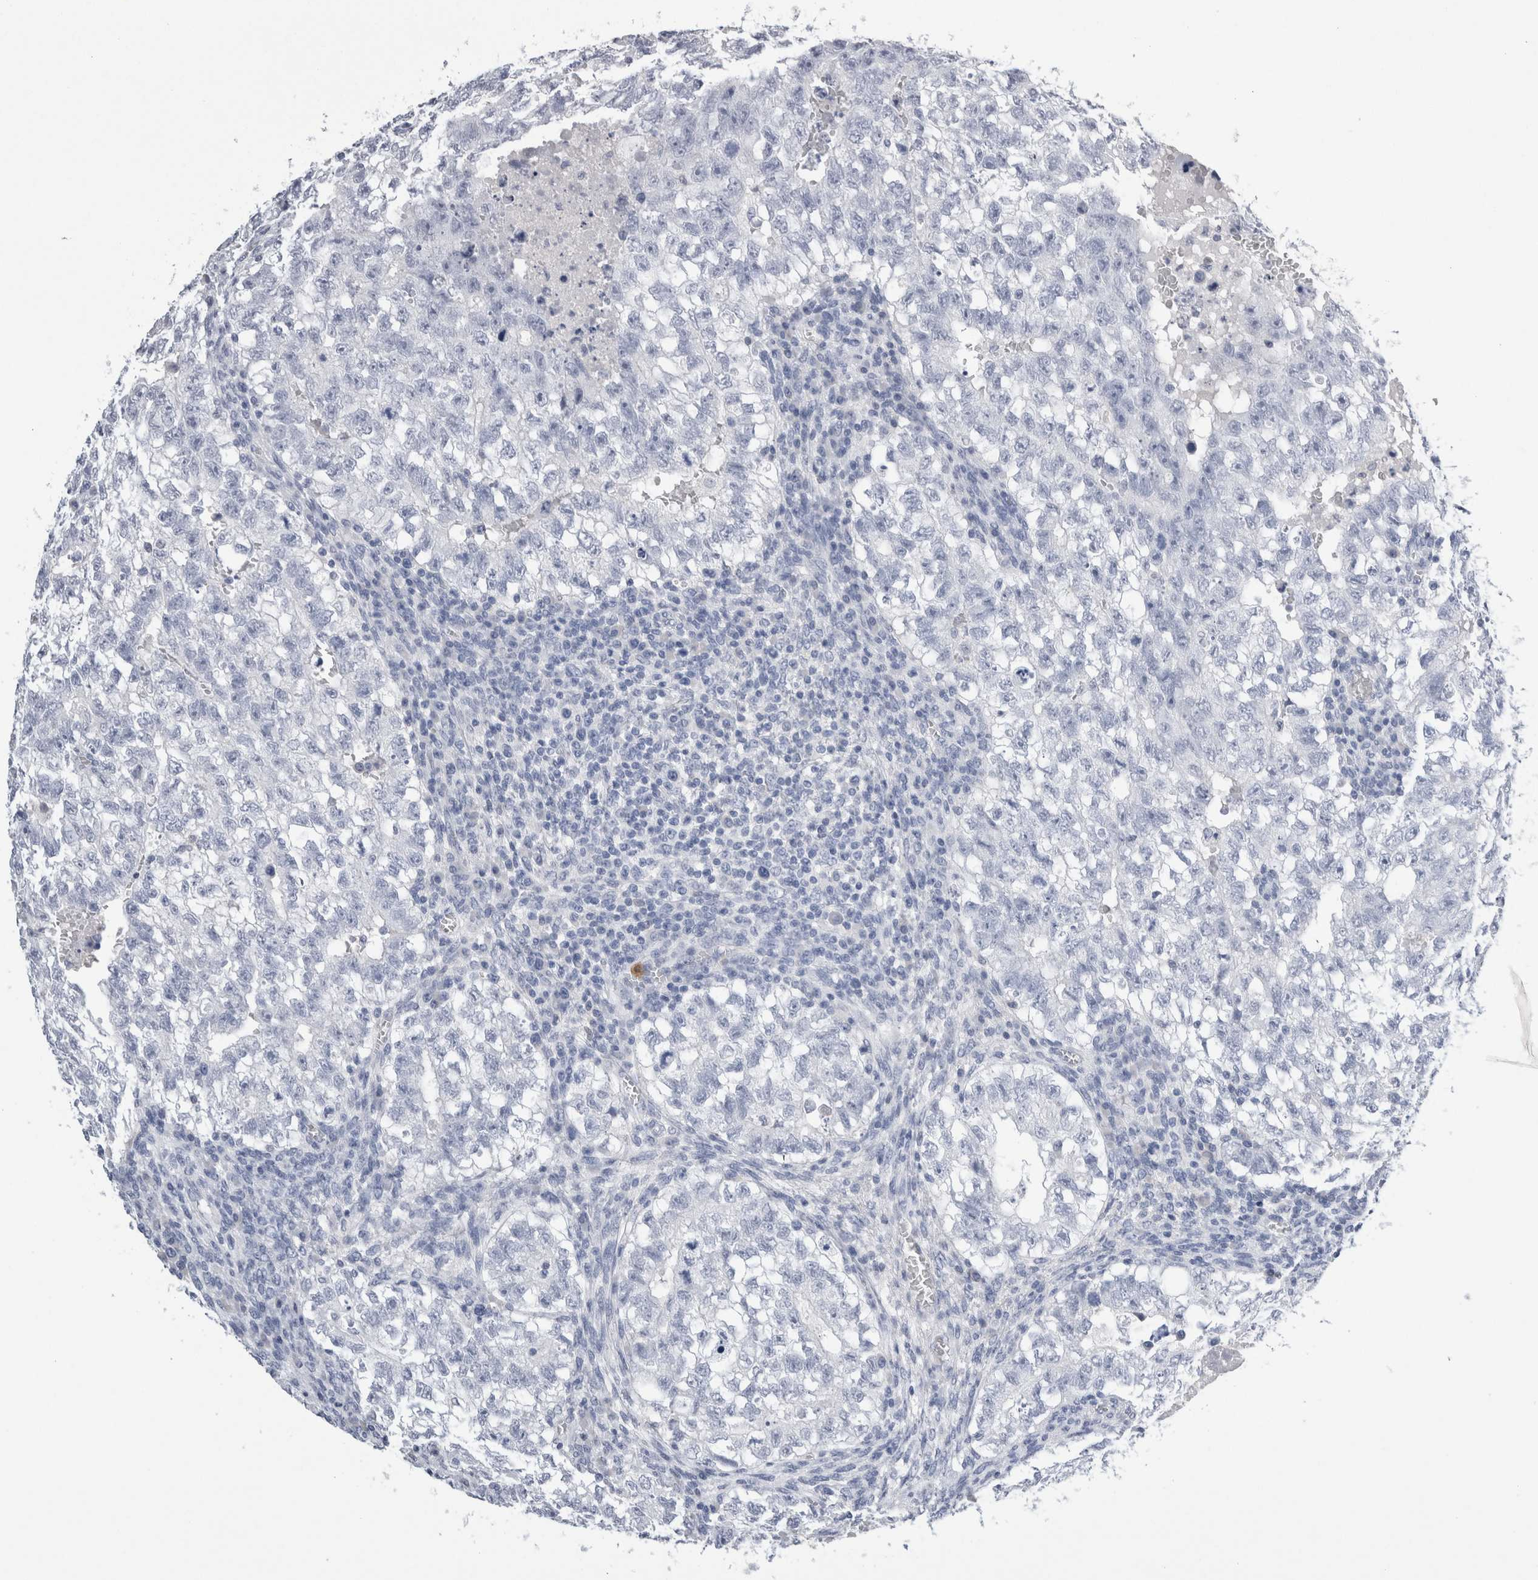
{"staining": {"intensity": "negative", "quantity": "none", "location": "none"}, "tissue": "testis cancer", "cell_type": "Tumor cells", "image_type": "cancer", "snomed": [{"axis": "morphology", "description": "Seminoma, NOS"}, {"axis": "morphology", "description": "Carcinoma, Embryonal, NOS"}, {"axis": "topography", "description": "Testis"}], "caption": "This image is of testis cancer (embryonal carcinoma) stained with IHC to label a protein in brown with the nuclei are counter-stained blue. There is no expression in tumor cells.", "gene": "S100A12", "patient": {"sex": "male", "age": 38}}